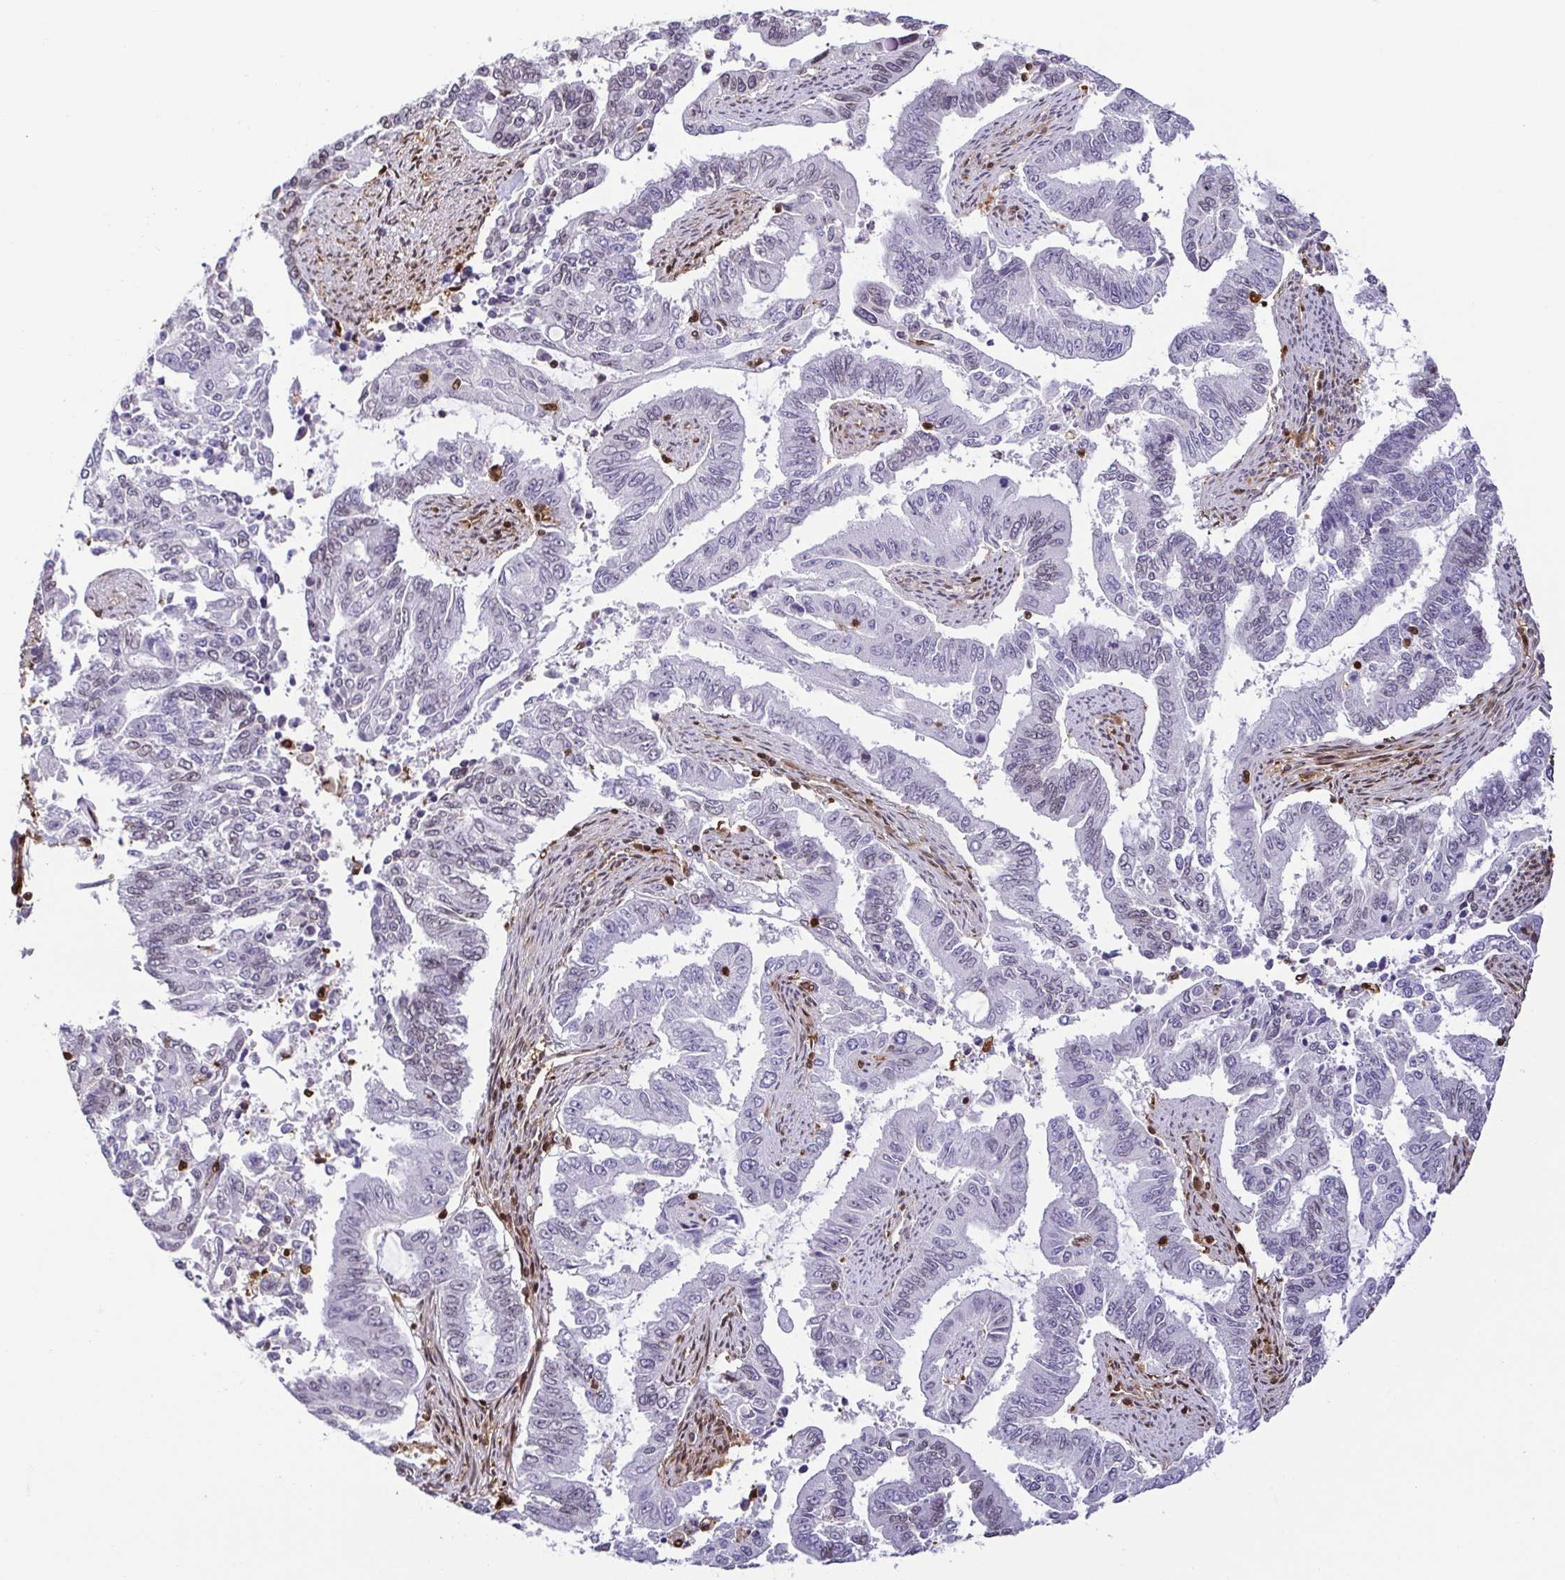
{"staining": {"intensity": "negative", "quantity": "none", "location": "none"}, "tissue": "endometrial cancer", "cell_type": "Tumor cells", "image_type": "cancer", "snomed": [{"axis": "morphology", "description": "Adenocarcinoma, NOS"}, {"axis": "topography", "description": "Uterus"}], "caption": "There is no significant expression in tumor cells of endometrial adenocarcinoma.", "gene": "PSMB9", "patient": {"sex": "female", "age": 59}}